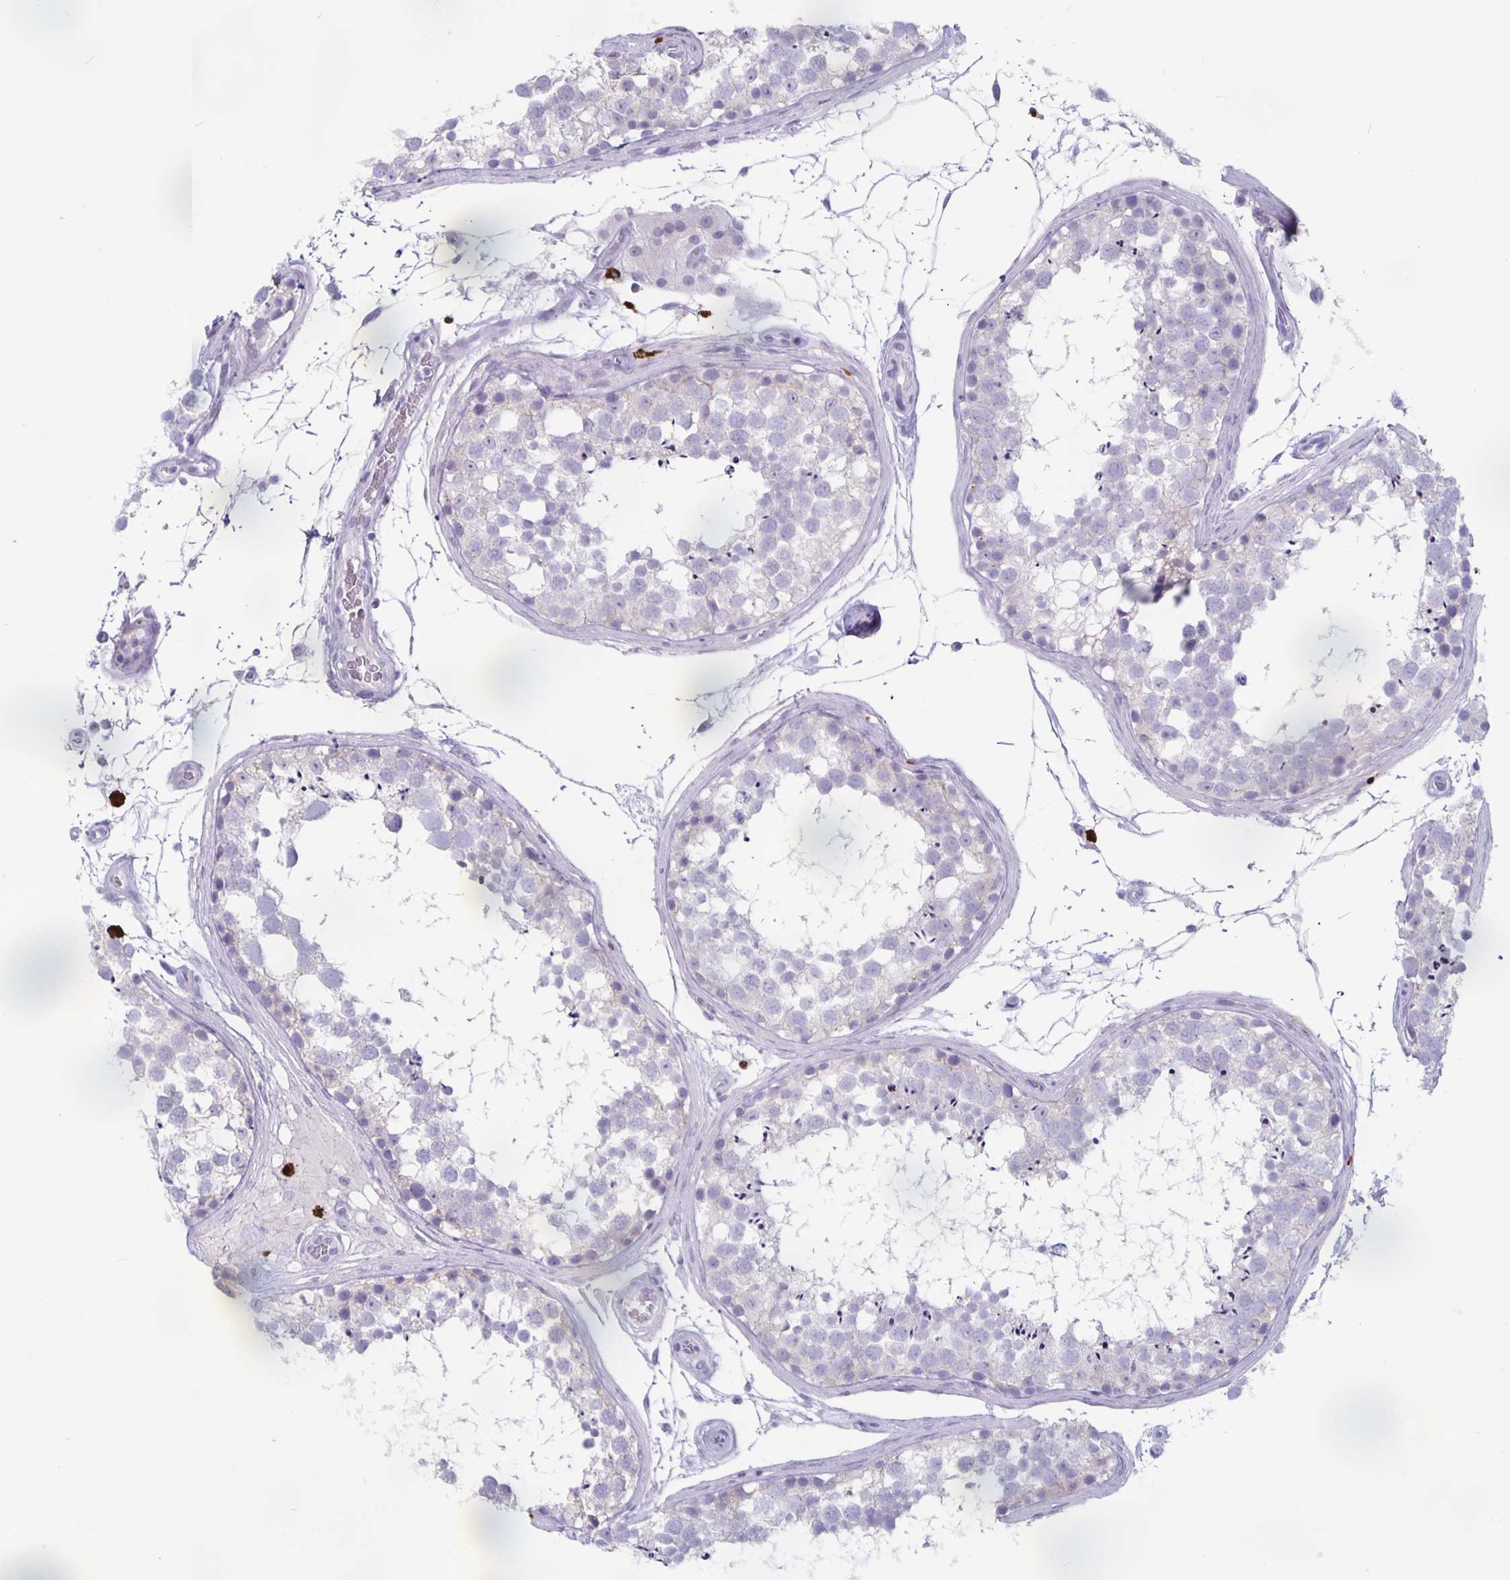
{"staining": {"intensity": "negative", "quantity": "none", "location": "none"}, "tissue": "testis", "cell_type": "Cells in seminiferous ducts", "image_type": "normal", "snomed": [{"axis": "morphology", "description": "Normal tissue, NOS"}, {"axis": "morphology", "description": "Seminoma, NOS"}, {"axis": "topography", "description": "Testis"}], "caption": "Immunohistochemistry (IHC) micrograph of benign testis: human testis stained with DAB (3,3'-diaminobenzidine) exhibits no significant protein staining in cells in seminiferous ducts.", "gene": "GZMK", "patient": {"sex": "male", "age": 65}}